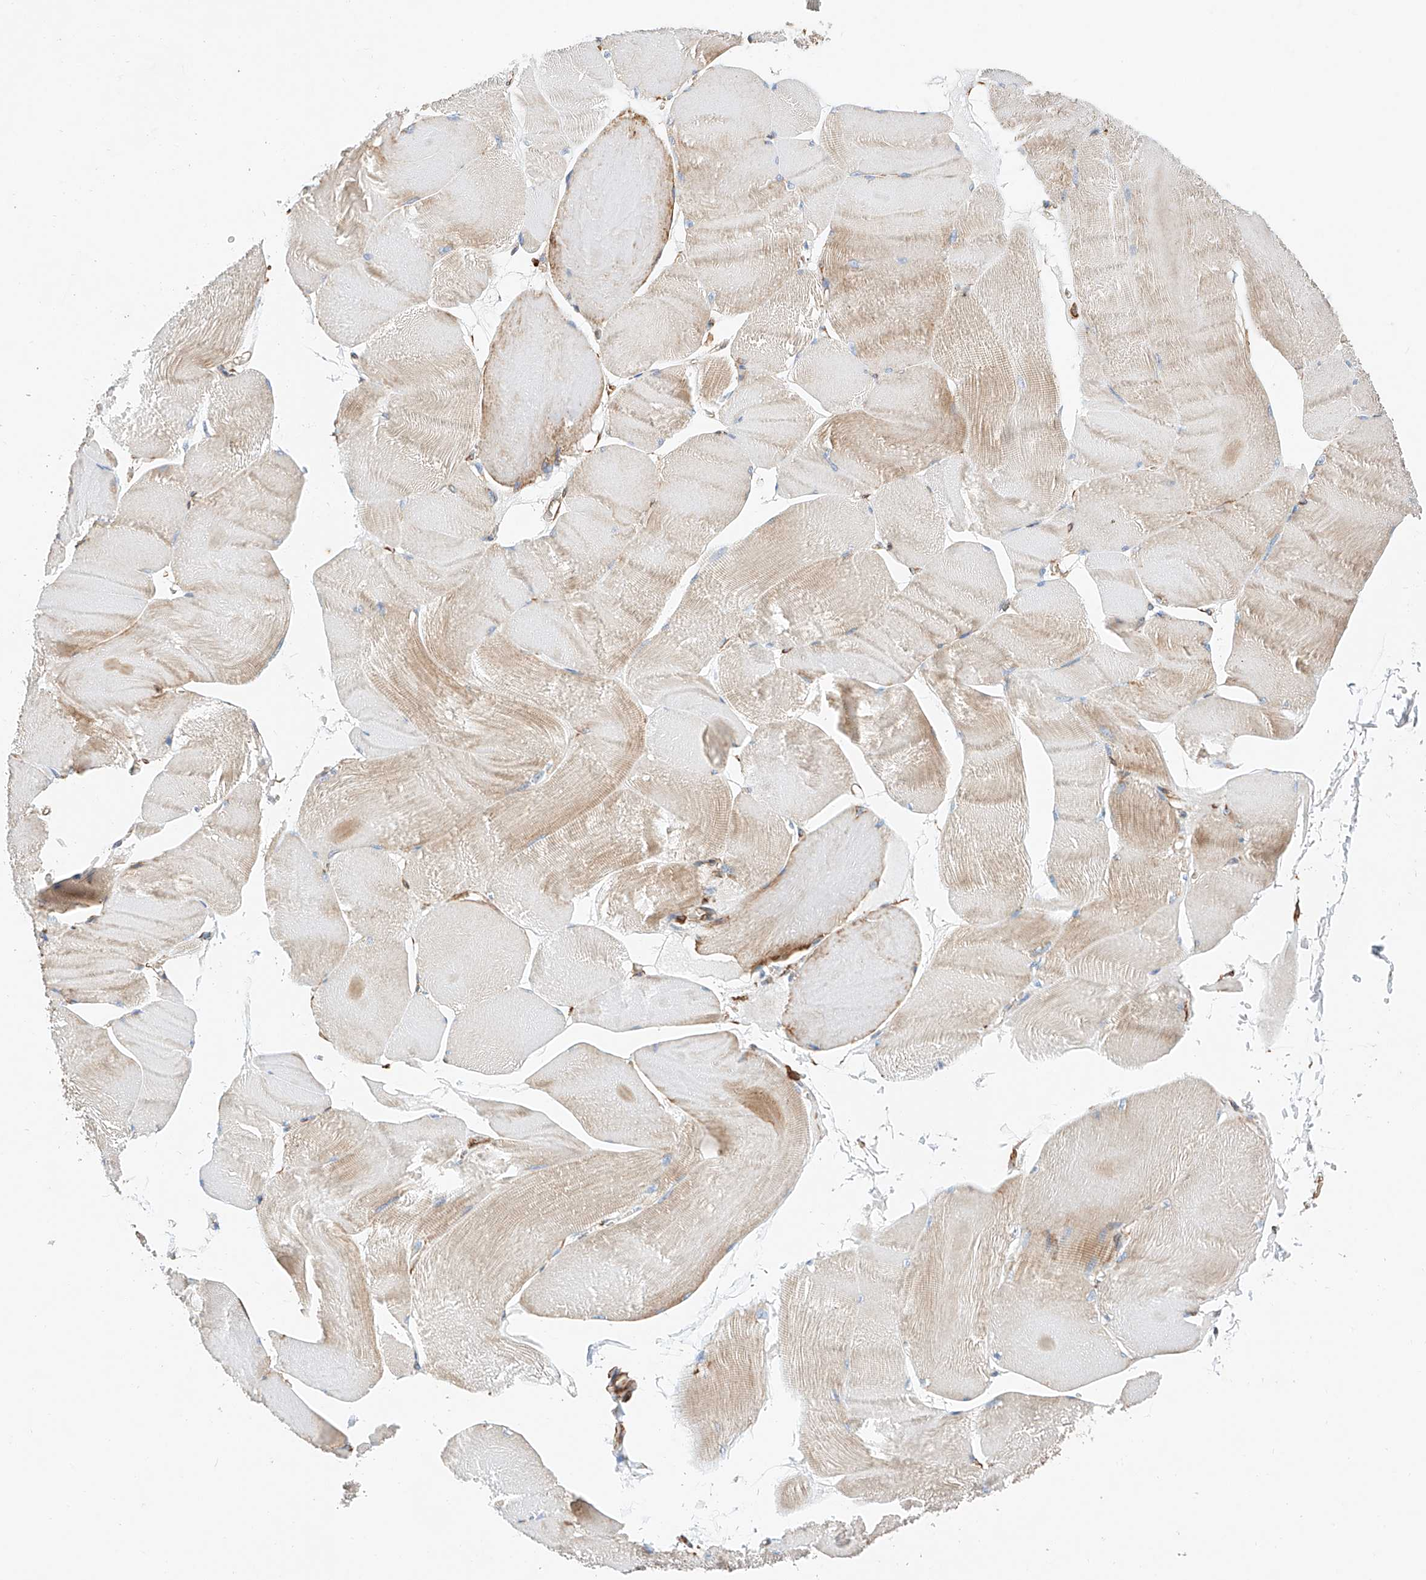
{"staining": {"intensity": "weak", "quantity": "<25%", "location": "cytoplasmic/membranous"}, "tissue": "skeletal muscle", "cell_type": "Myocytes", "image_type": "normal", "snomed": [{"axis": "morphology", "description": "Normal tissue, NOS"}, {"axis": "morphology", "description": "Basal cell carcinoma"}, {"axis": "topography", "description": "Skeletal muscle"}], "caption": "Myocytes are negative for brown protein staining in unremarkable skeletal muscle. (DAB (3,3'-diaminobenzidine) IHC, high magnification).", "gene": "NDUFV3", "patient": {"sex": "female", "age": 64}}